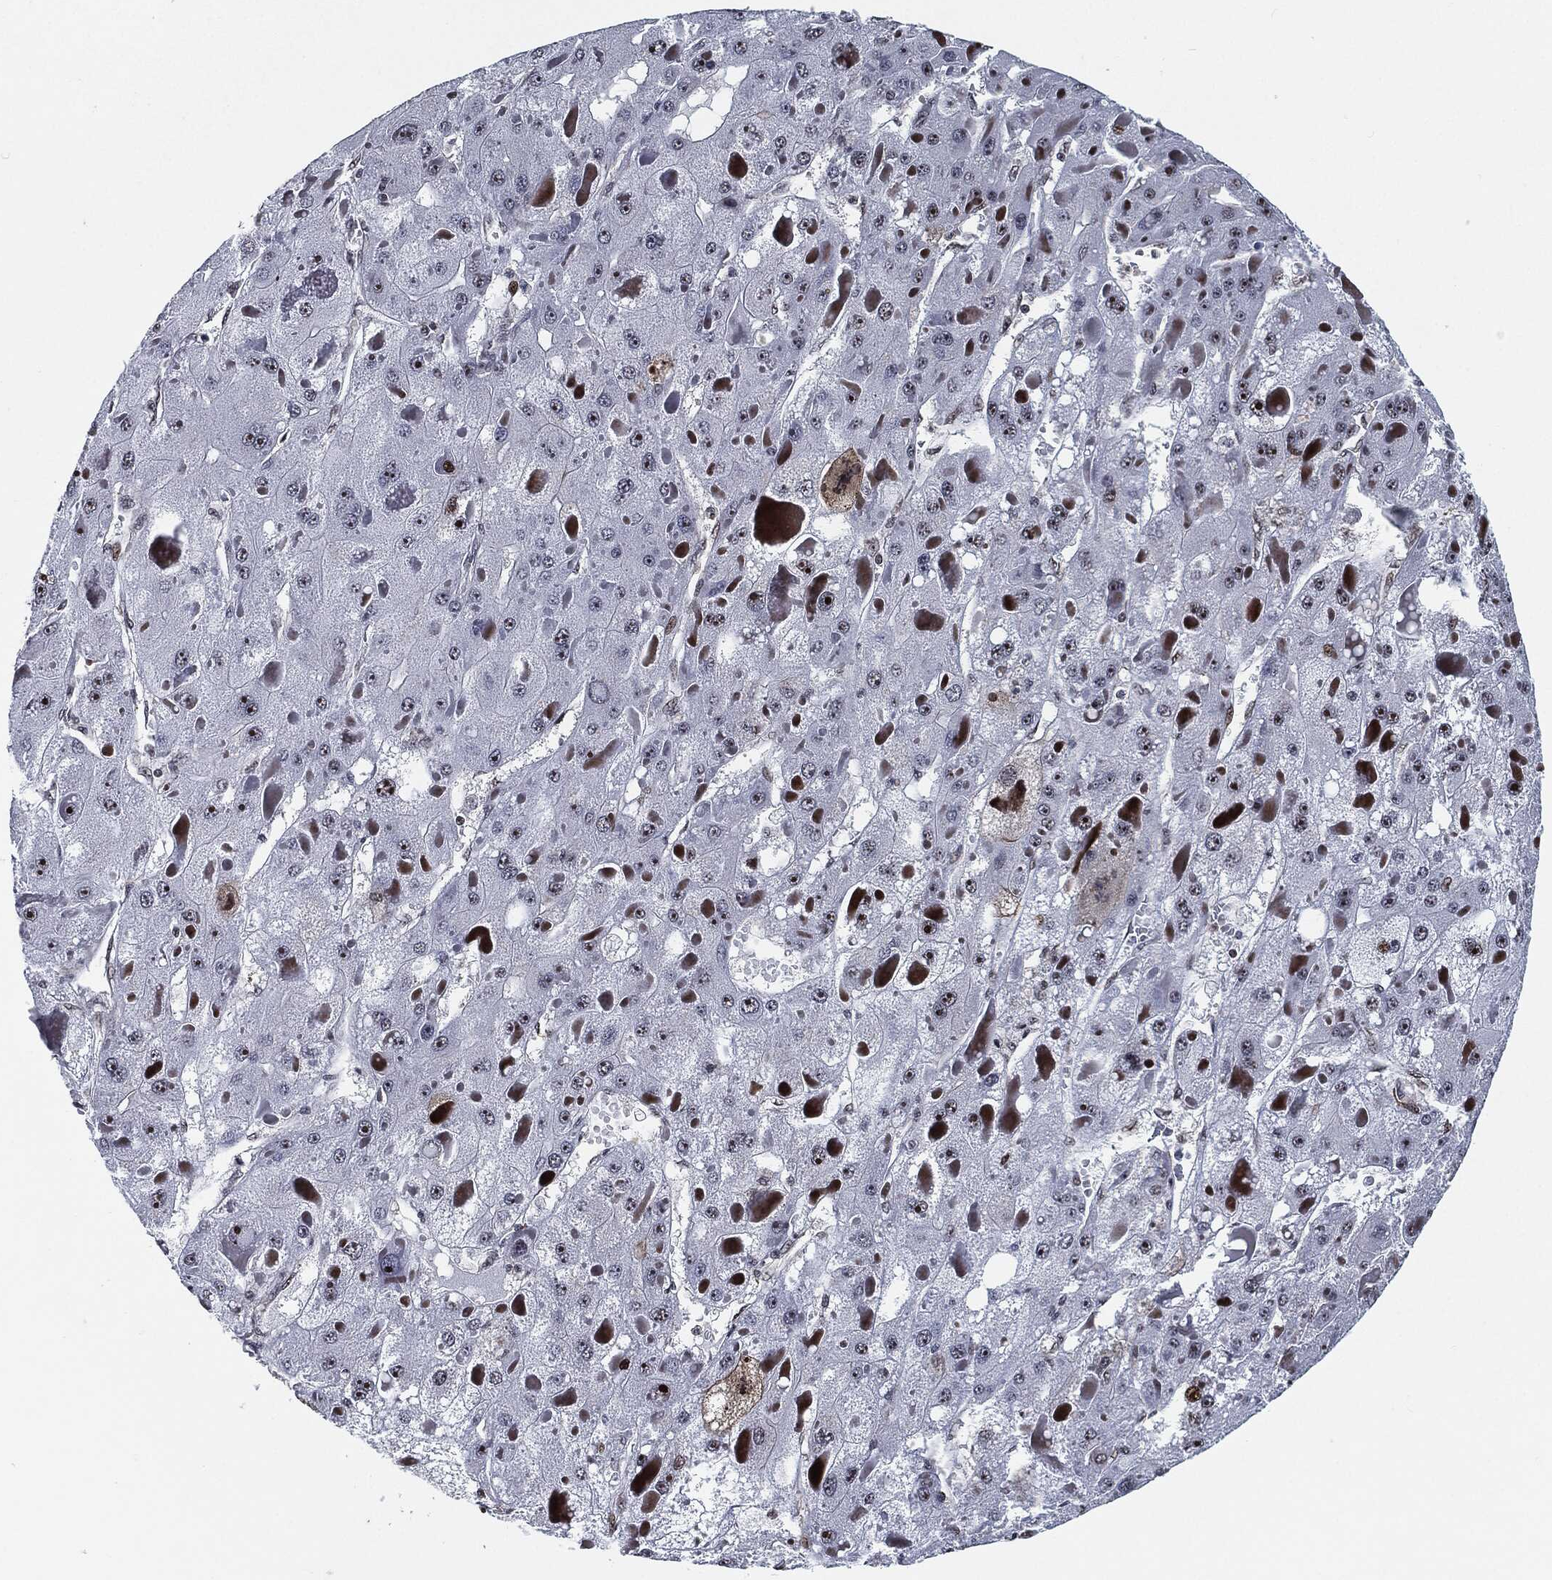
{"staining": {"intensity": "strong", "quantity": "<25%", "location": "nuclear"}, "tissue": "liver cancer", "cell_type": "Tumor cells", "image_type": "cancer", "snomed": [{"axis": "morphology", "description": "Carcinoma, Hepatocellular, NOS"}, {"axis": "topography", "description": "Liver"}], "caption": "Liver hepatocellular carcinoma stained with a brown dye reveals strong nuclear positive staining in about <25% of tumor cells.", "gene": "AKT2", "patient": {"sex": "female", "age": 73}}